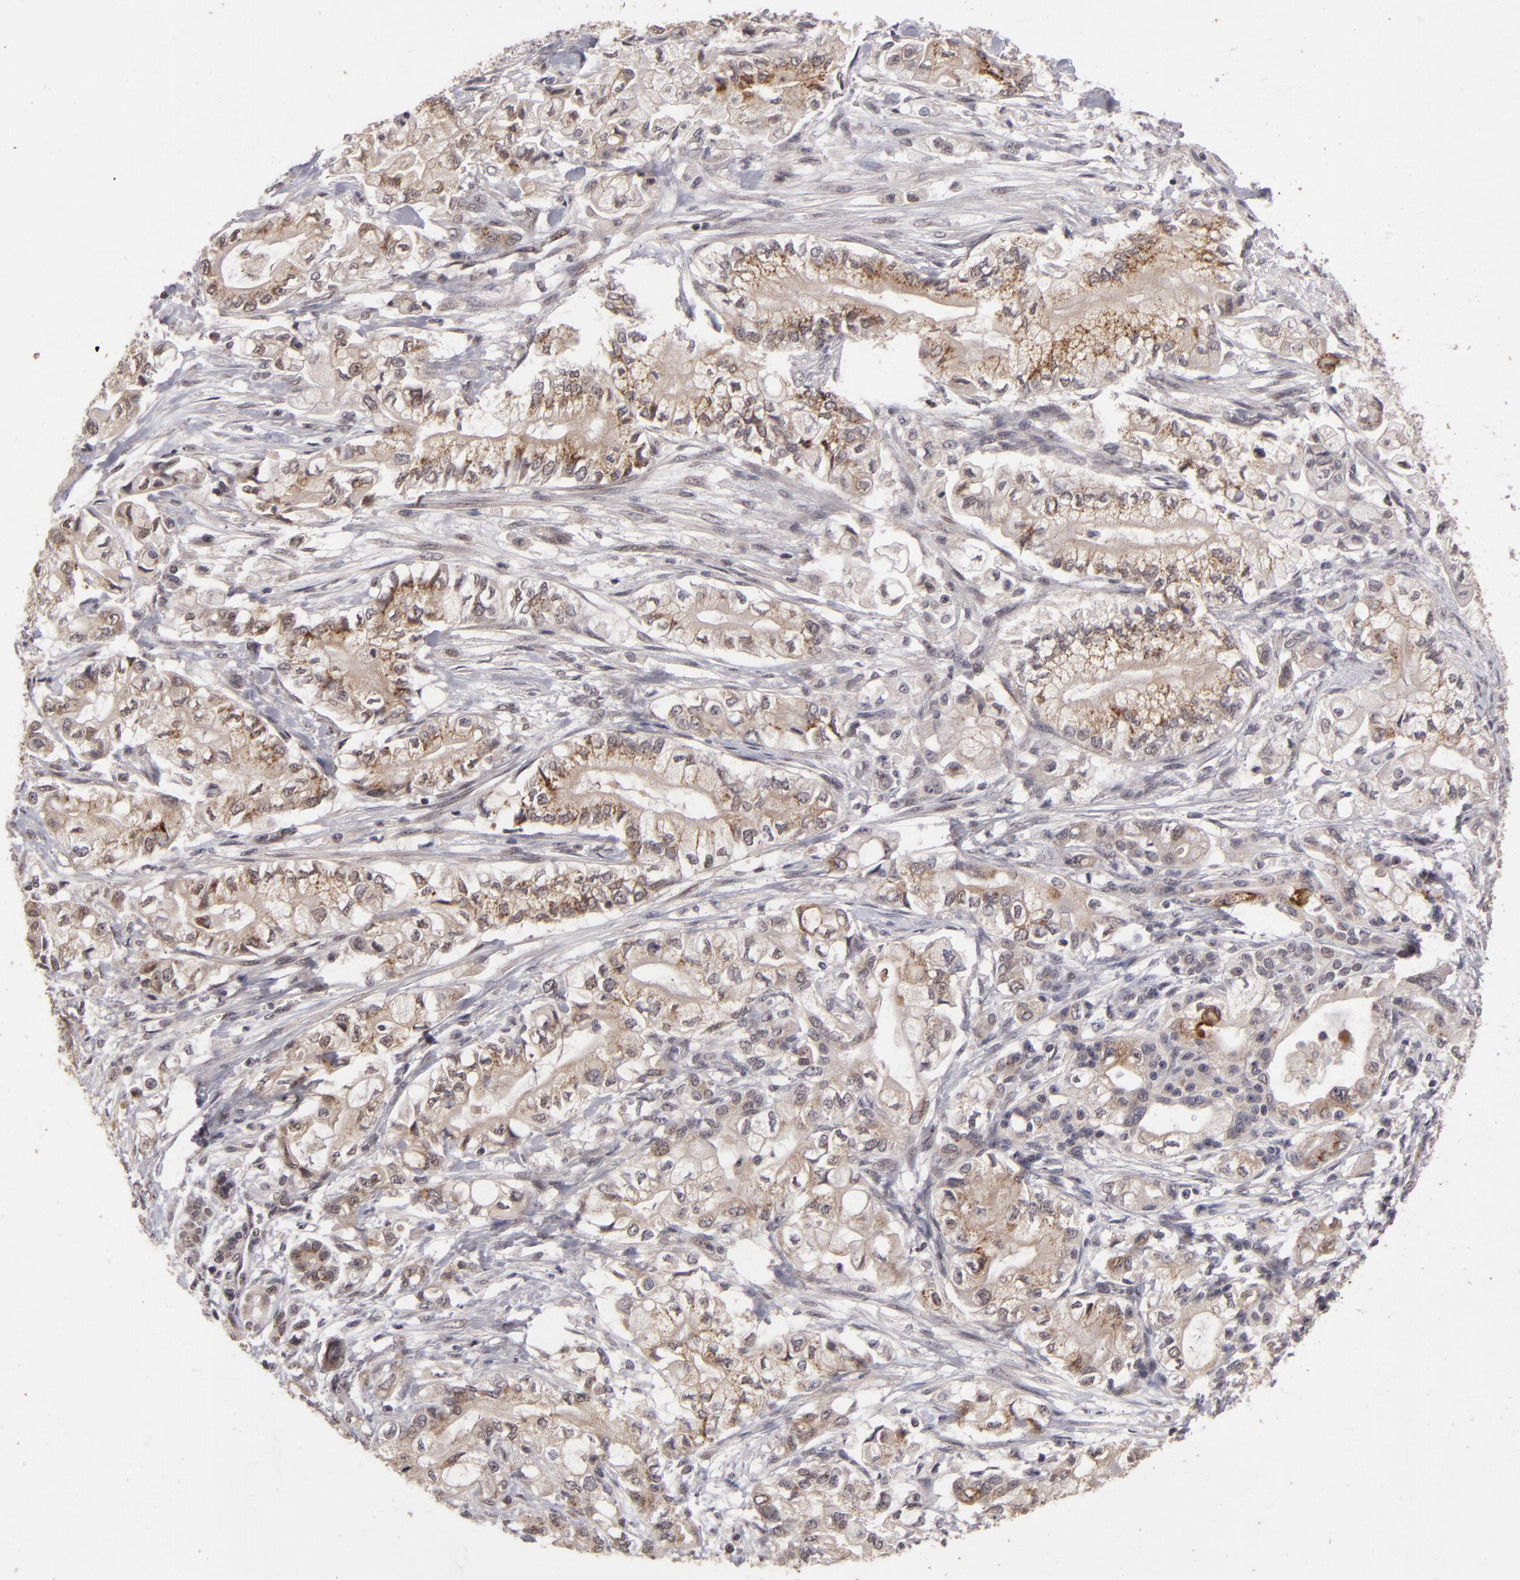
{"staining": {"intensity": "moderate", "quantity": "25%-75%", "location": "cytoplasmic/membranous"}, "tissue": "pancreatic cancer", "cell_type": "Tumor cells", "image_type": "cancer", "snomed": [{"axis": "morphology", "description": "Adenocarcinoma, NOS"}, {"axis": "topography", "description": "Pancreas"}], "caption": "Adenocarcinoma (pancreatic) stained with IHC shows moderate cytoplasmic/membranous positivity in approximately 25%-75% of tumor cells.", "gene": "DFFA", "patient": {"sex": "male", "age": 79}}